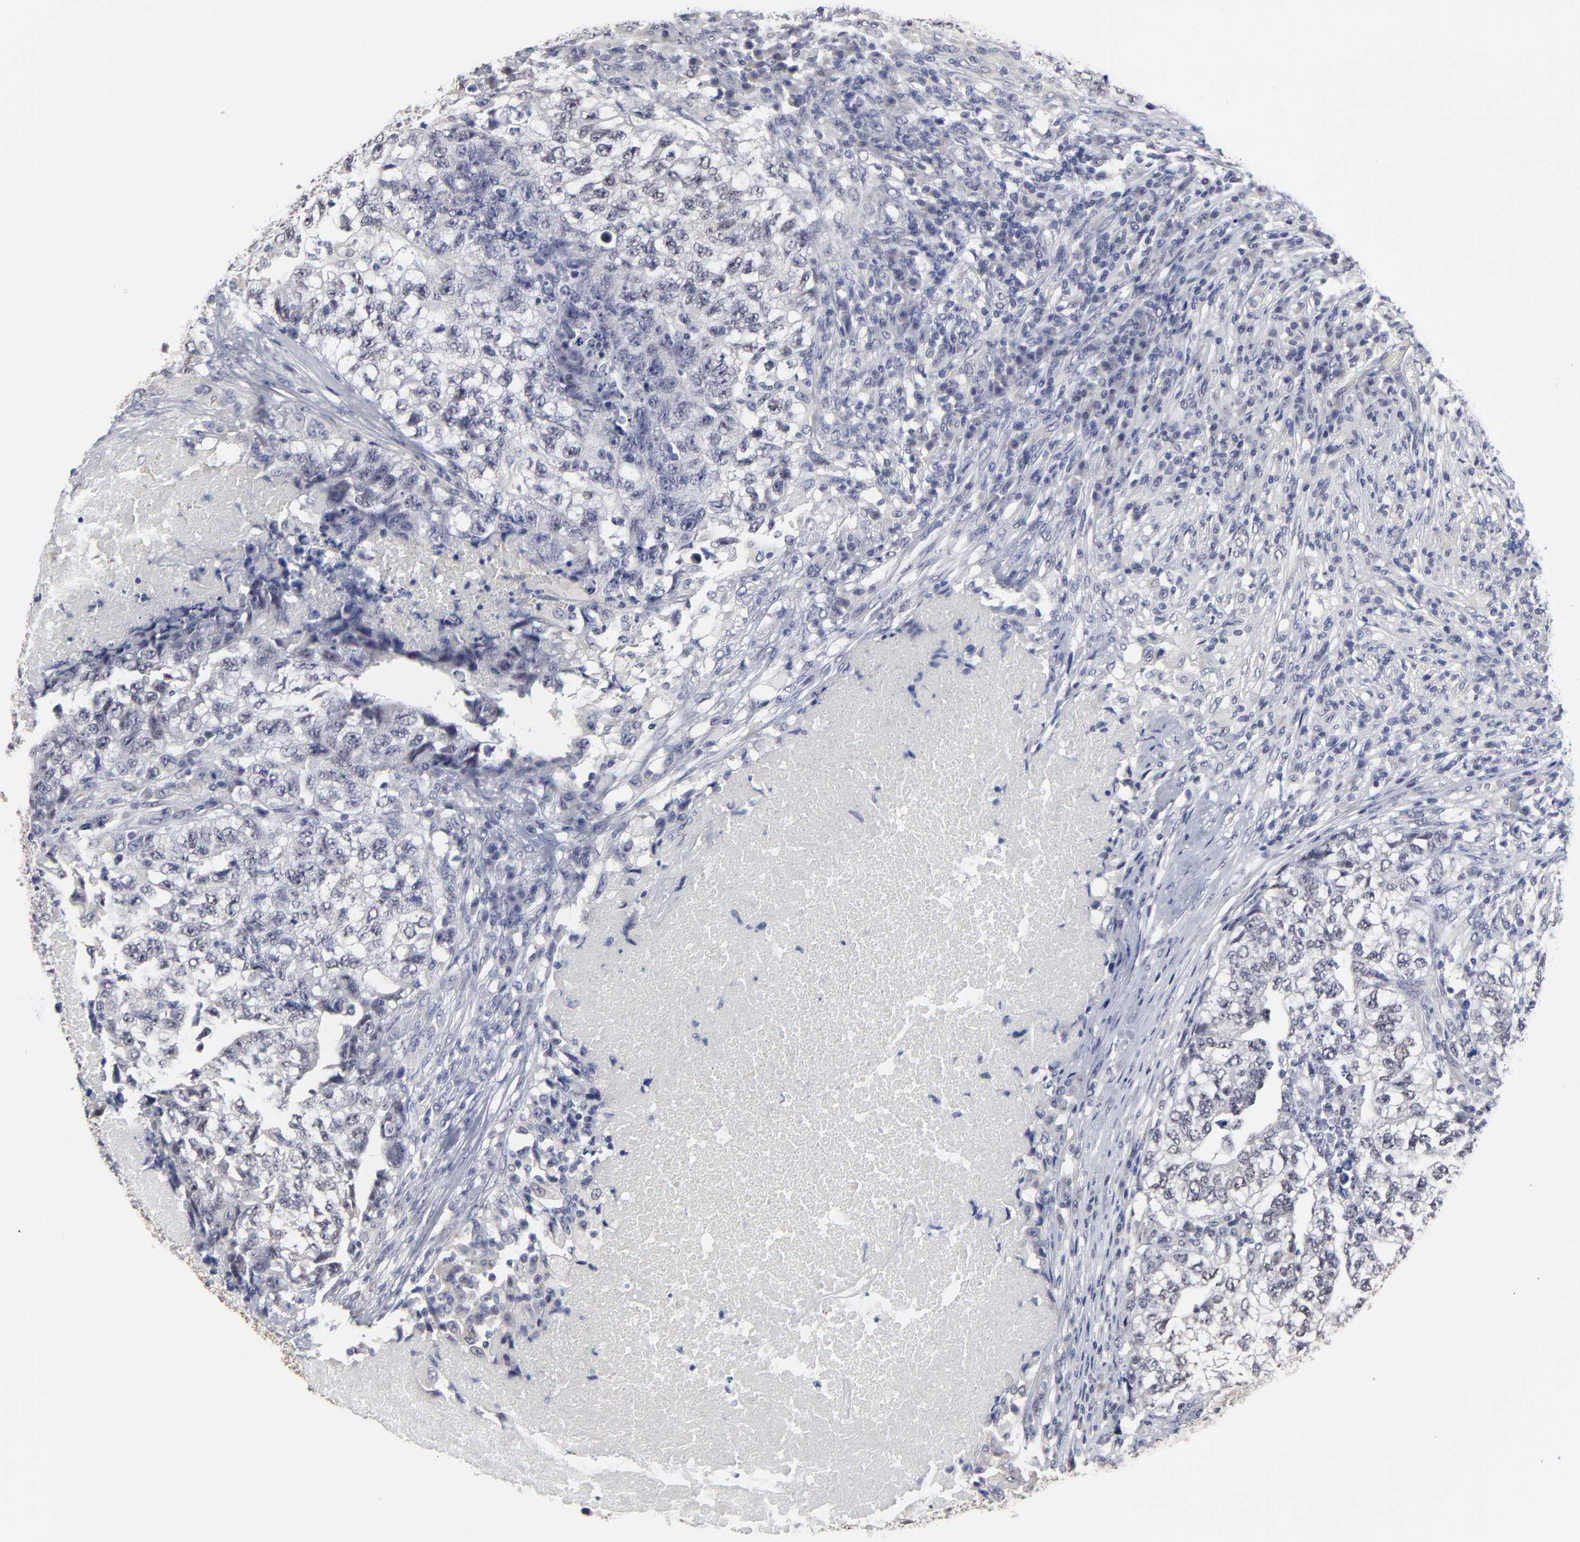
{"staining": {"intensity": "negative", "quantity": "none", "location": "none"}, "tissue": "testis cancer", "cell_type": "Tumor cells", "image_type": "cancer", "snomed": [{"axis": "morphology", "description": "Carcinoma, Embryonal, NOS"}, {"axis": "topography", "description": "Testis"}], "caption": "A histopathology image of human testis embryonal carcinoma is negative for staining in tumor cells.", "gene": "MAGEA10", "patient": {"sex": "male", "age": 21}}